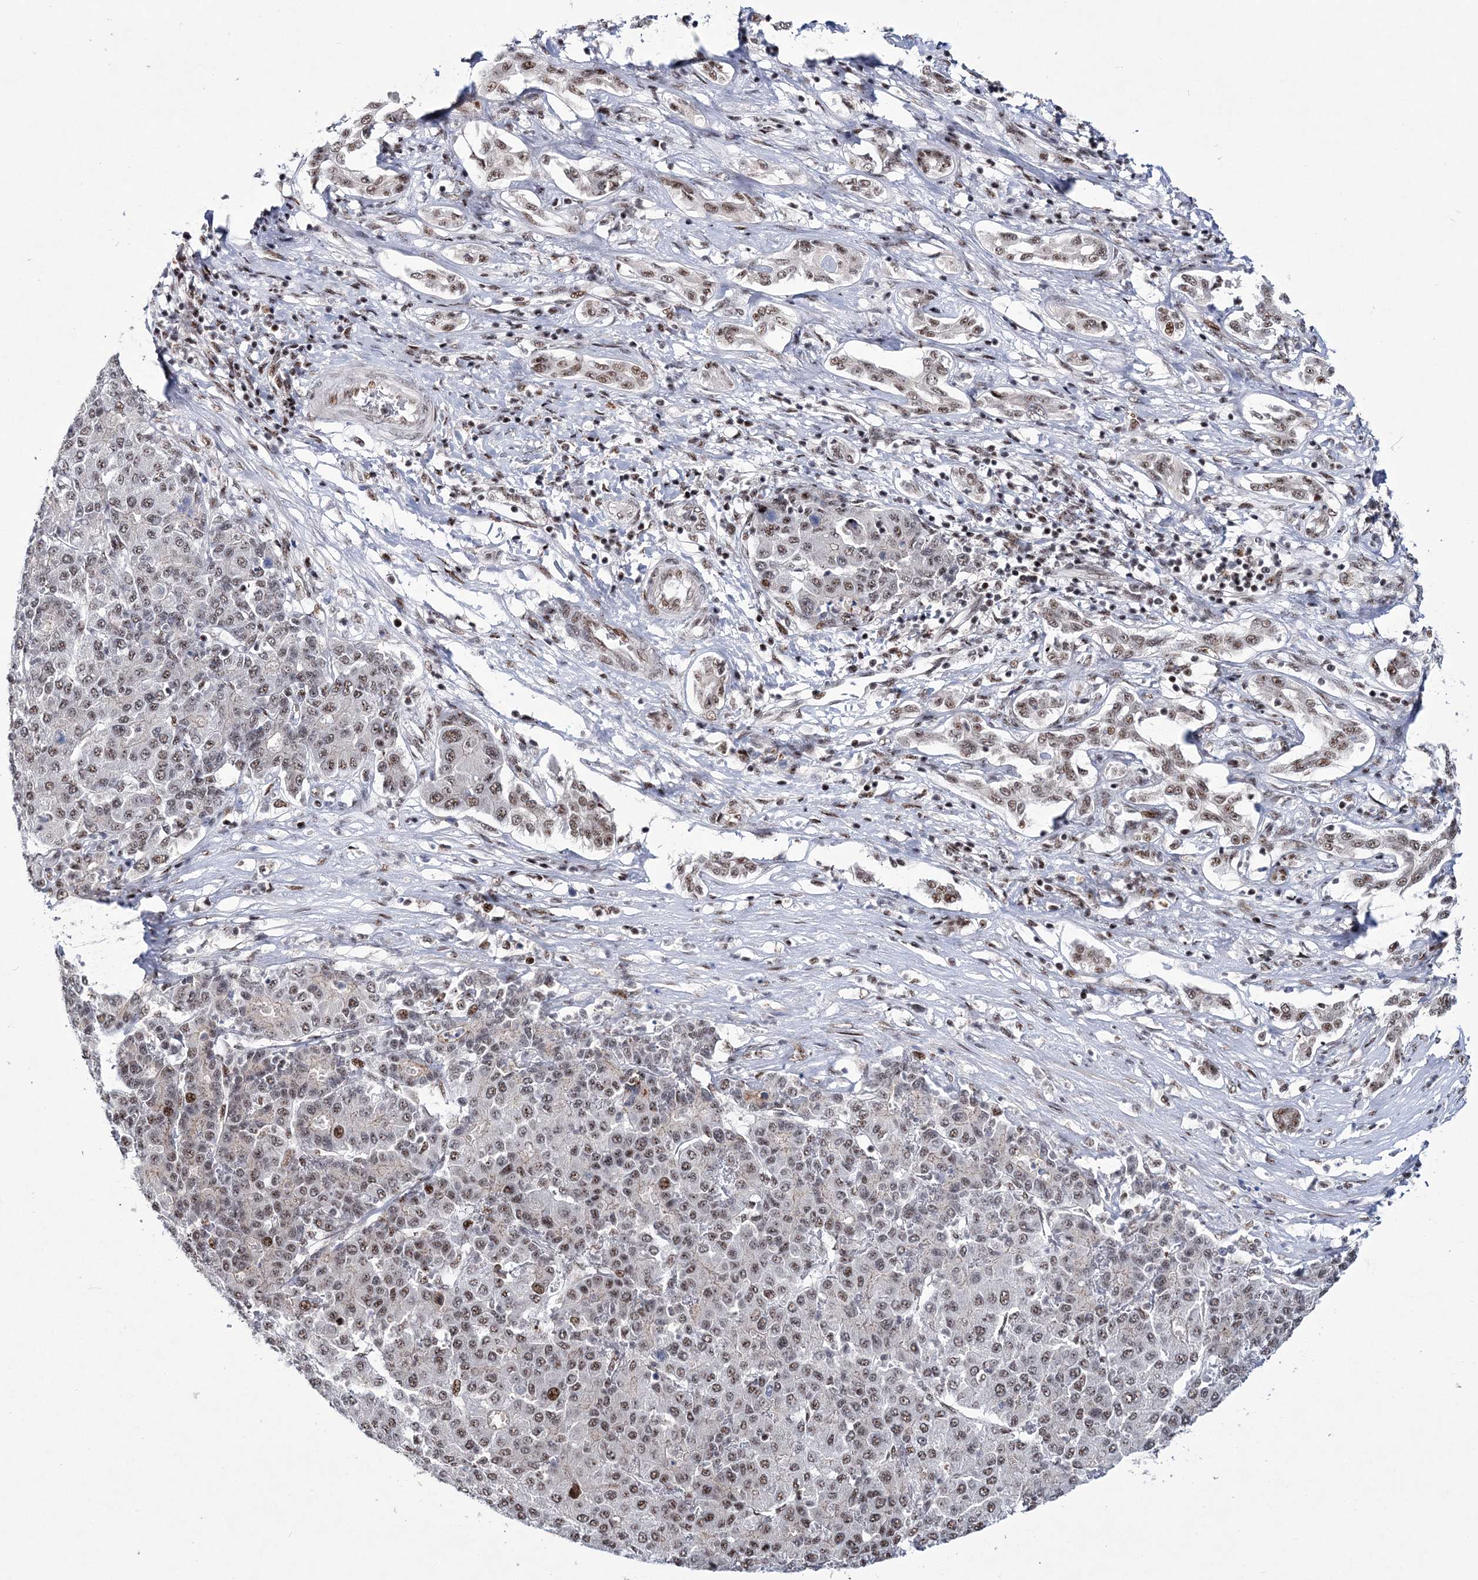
{"staining": {"intensity": "moderate", "quantity": "25%-75%", "location": "nuclear"}, "tissue": "liver cancer", "cell_type": "Tumor cells", "image_type": "cancer", "snomed": [{"axis": "morphology", "description": "Carcinoma, Hepatocellular, NOS"}, {"axis": "topography", "description": "Liver"}], "caption": "Hepatocellular carcinoma (liver) tissue reveals moderate nuclear staining in about 25%-75% of tumor cells", "gene": "TATDN2", "patient": {"sex": "male", "age": 65}}